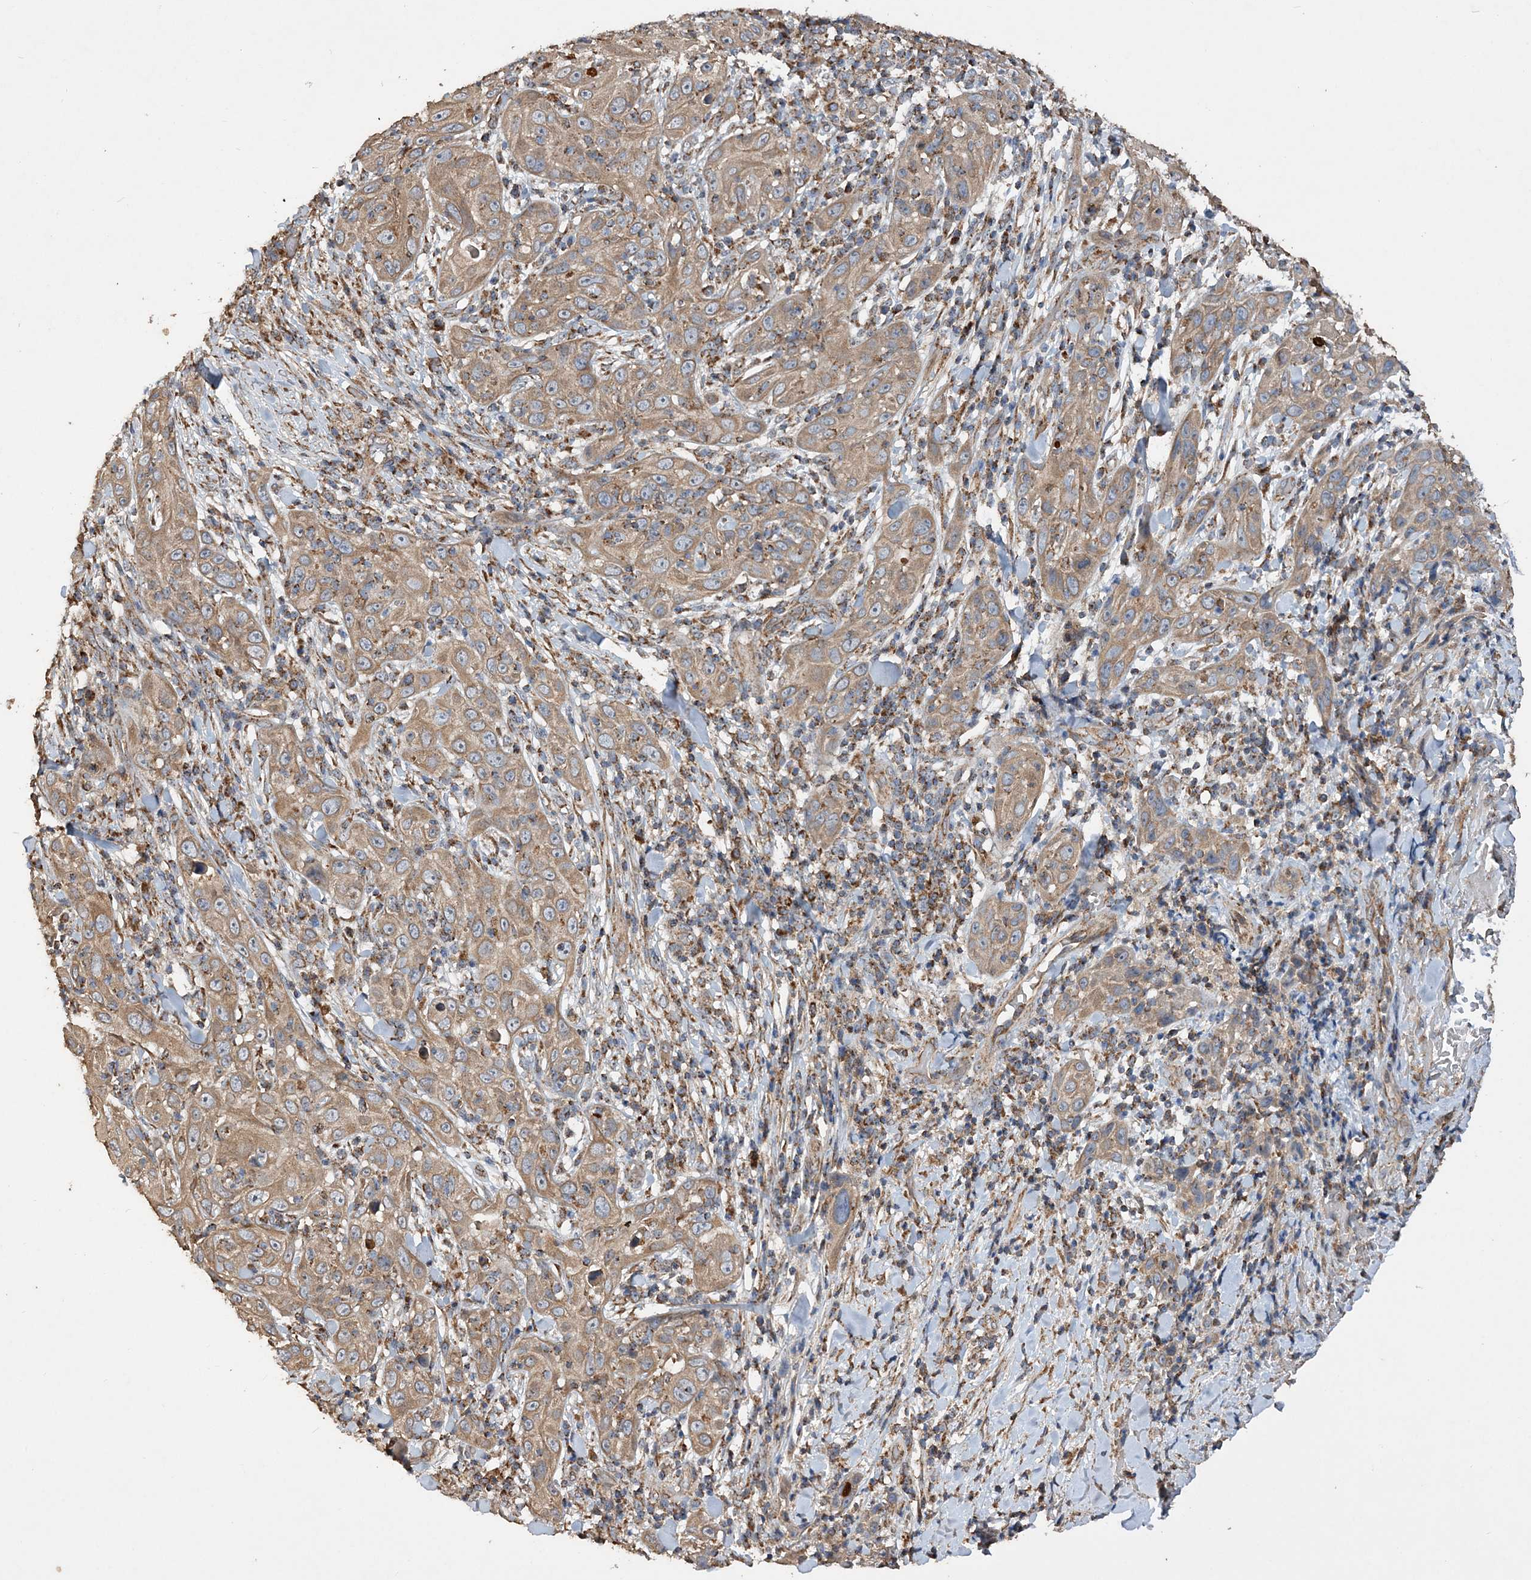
{"staining": {"intensity": "moderate", "quantity": ">75%", "location": "cytoplasmic/membranous"}, "tissue": "skin cancer", "cell_type": "Tumor cells", "image_type": "cancer", "snomed": [{"axis": "morphology", "description": "Squamous cell carcinoma, NOS"}, {"axis": "topography", "description": "Skin"}], "caption": "Moderate cytoplasmic/membranous protein expression is present in approximately >75% of tumor cells in squamous cell carcinoma (skin).", "gene": "POC5", "patient": {"sex": "female", "age": 88}}